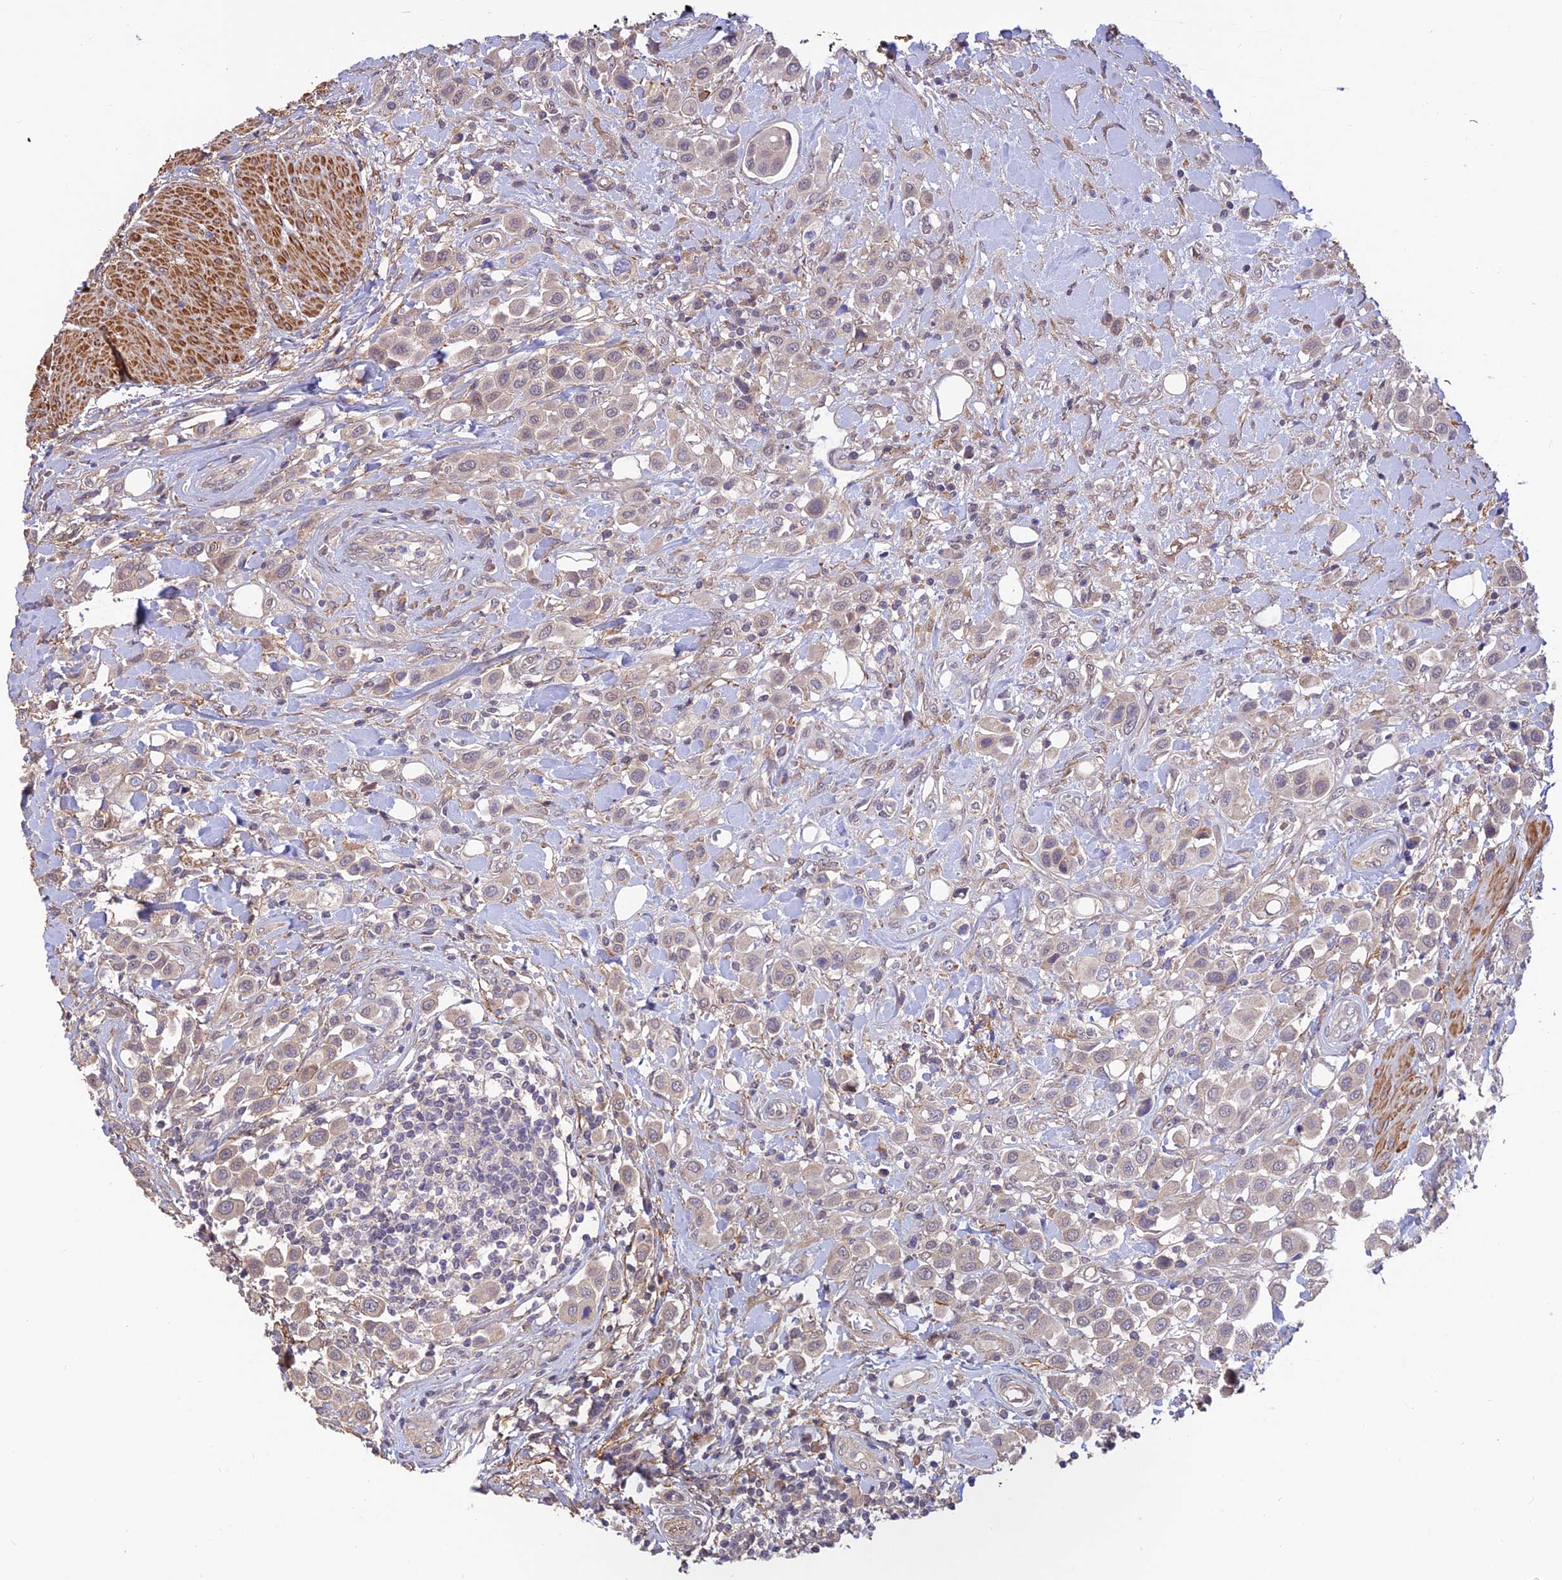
{"staining": {"intensity": "negative", "quantity": "none", "location": "none"}, "tissue": "urothelial cancer", "cell_type": "Tumor cells", "image_type": "cancer", "snomed": [{"axis": "morphology", "description": "Urothelial carcinoma, High grade"}, {"axis": "topography", "description": "Urinary bladder"}], "caption": "Urothelial cancer was stained to show a protein in brown. There is no significant expression in tumor cells. (DAB IHC with hematoxylin counter stain).", "gene": "PAGR1", "patient": {"sex": "male", "age": 50}}